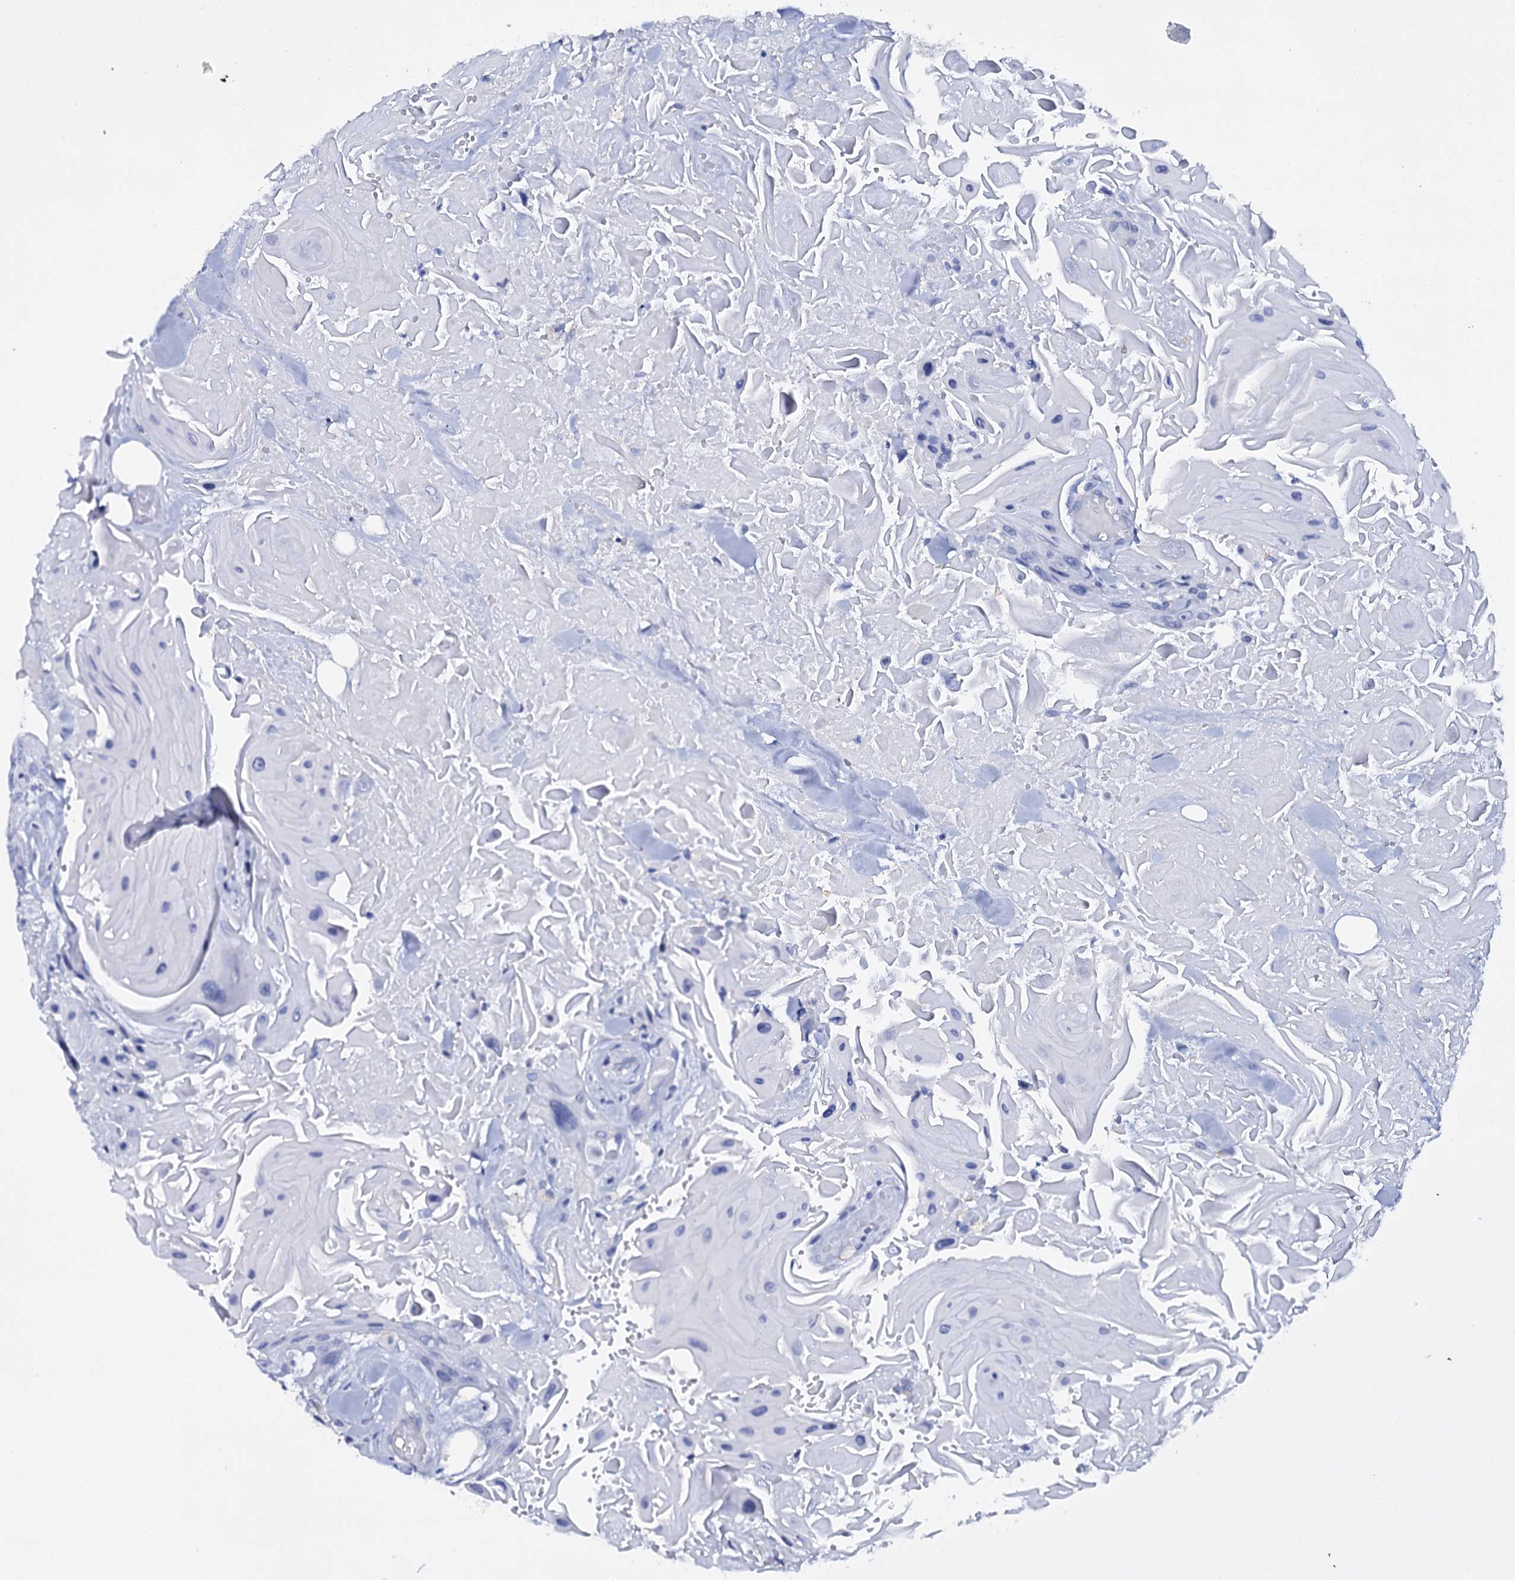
{"staining": {"intensity": "negative", "quantity": "none", "location": "none"}, "tissue": "head and neck cancer", "cell_type": "Tumor cells", "image_type": "cancer", "snomed": [{"axis": "morphology", "description": "Squamous cell carcinoma, NOS"}, {"axis": "topography", "description": "Head-Neck"}], "caption": "An image of head and neck cancer (squamous cell carcinoma) stained for a protein demonstrates no brown staining in tumor cells.", "gene": "ITPRID2", "patient": {"sex": "male", "age": 81}}